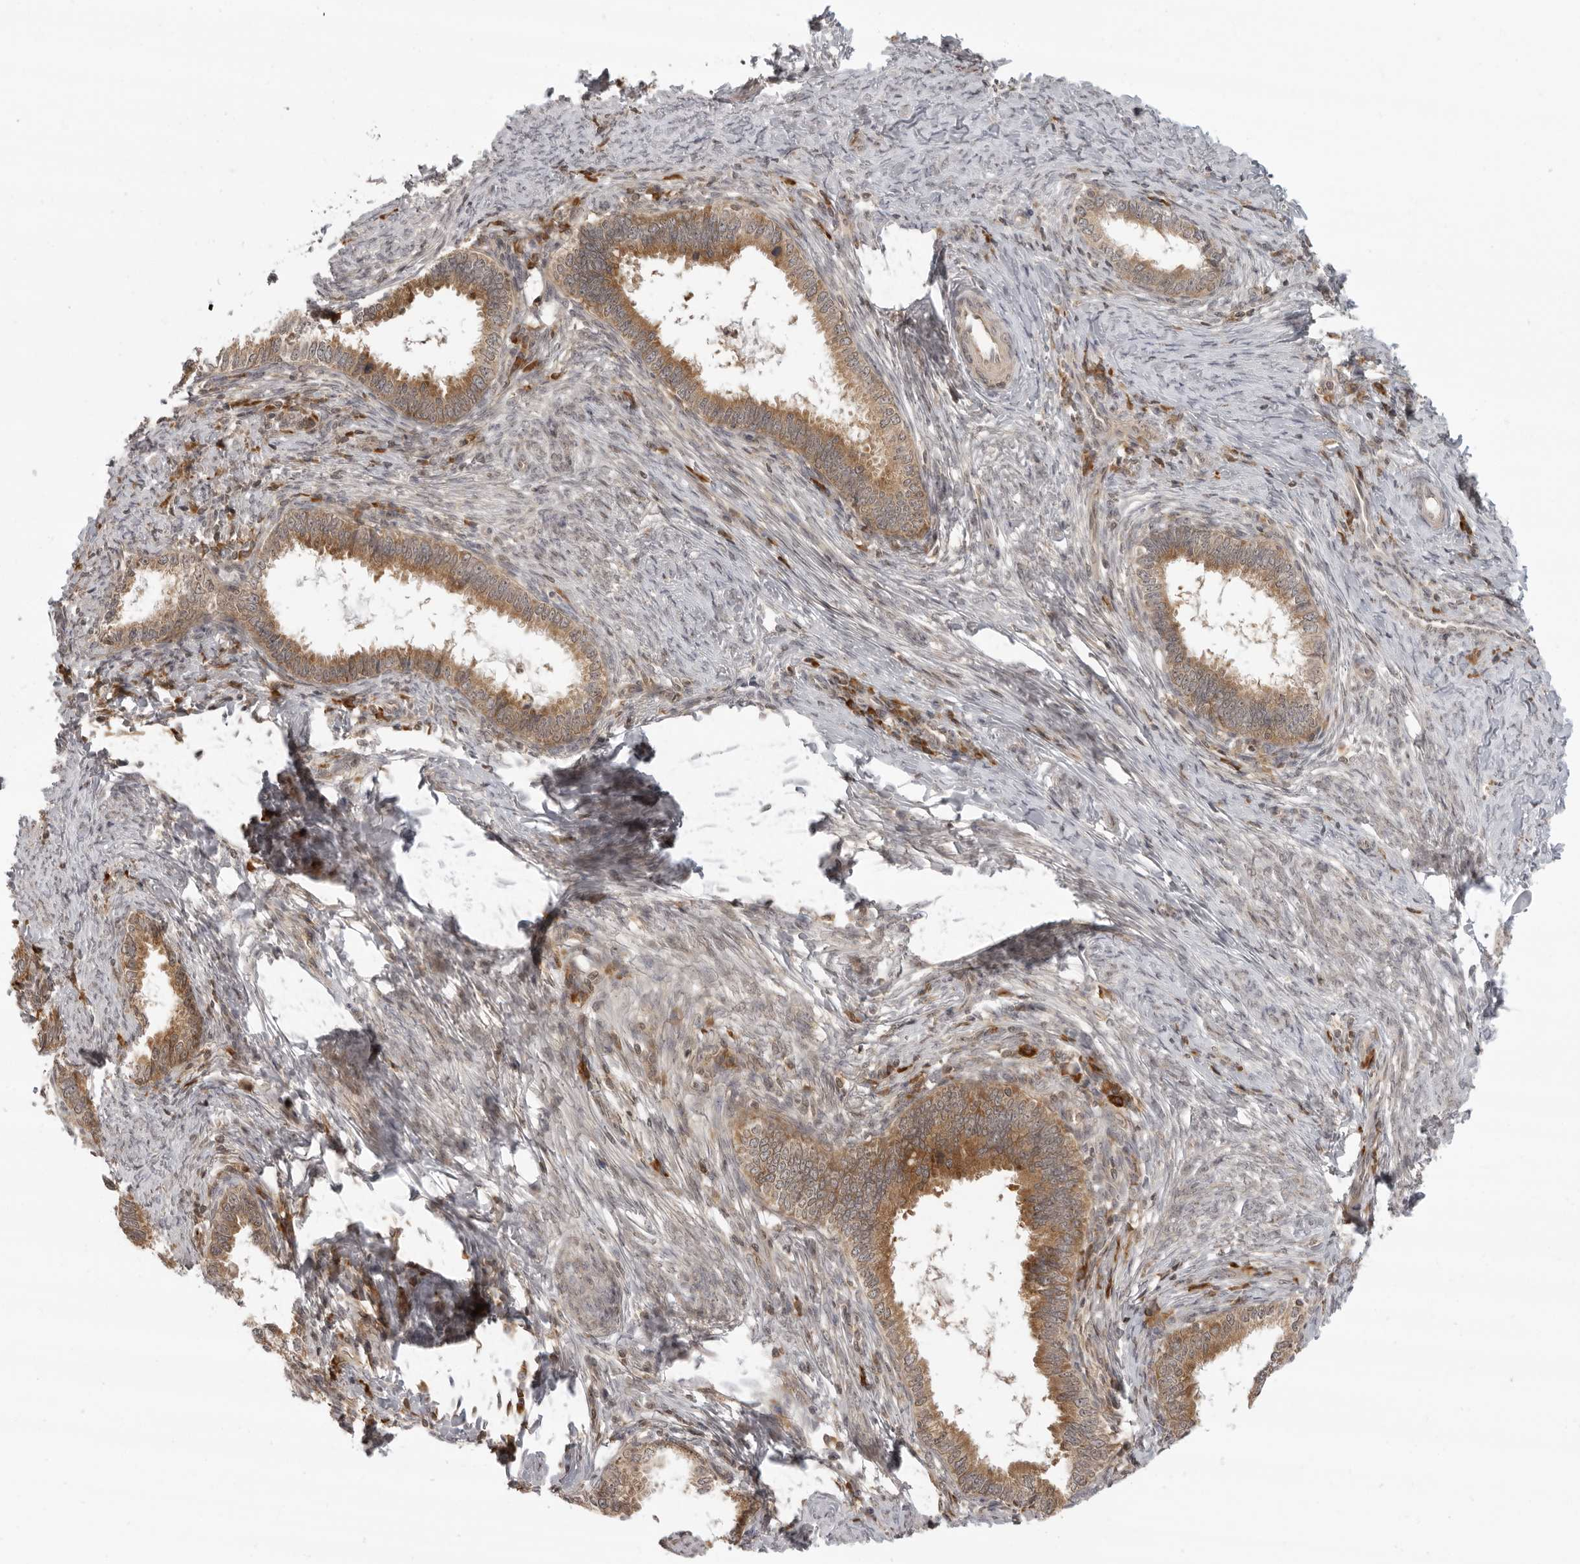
{"staining": {"intensity": "moderate", "quantity": ">75%", "location": "cytoplasmic/membranous"}, "tissue": "cervical cancer", "cell_type": "Tumor cells", "image_type": "cancer", "snomed": [{"axis": "morphology", "description": "Adenocarcinoma, NOS"}, {"axis": "topography", "description": "Cervix"}], "caption": "Cervical cancer (adenocarcinoma) stained with a brown dye displays moderate cytoplasmic/membranous positive staining in about >75% of tumor cells.", "gene": "PRRC2A", "patient": {"sex": "female", "age": 36}}